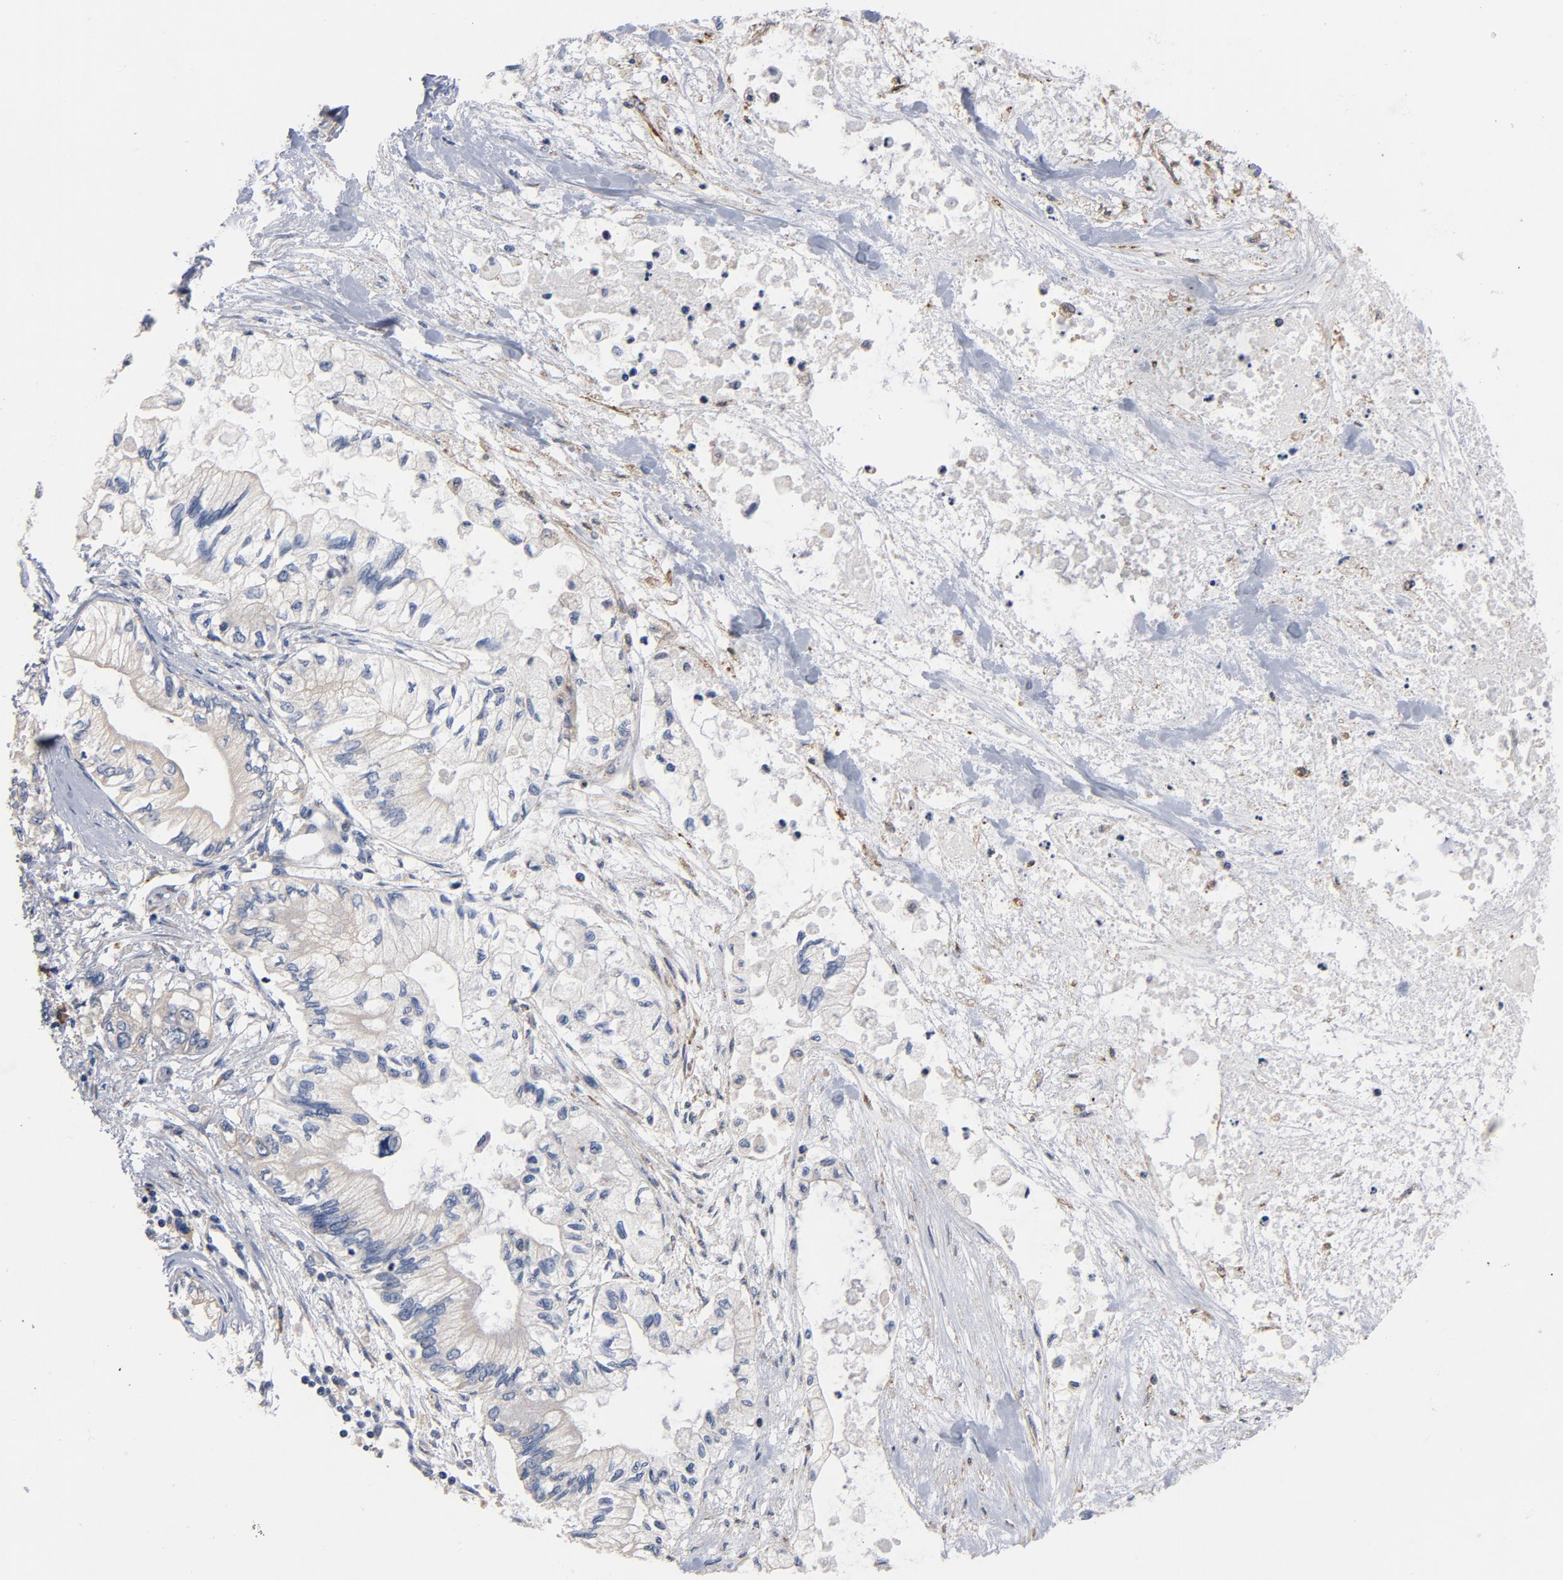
{"staining": {"intensity": "weak", "quantity": ">75%", "location": "cytoplasmic/membranous"}, "tissue": "pancreatic cancer", "cell_type": "Tumor cells", "image_type": "cancer", "snomed": [{"axis": "morphology", "description": "Adenocarcinoma, NOS"}, {"axis": "topography", "description": "Pancreas"}], "caption": "Pancreatic cancer was stained to show a protein in brown. There is low levels of weak cytoplasmic/membranous positivity in about >75% of tumor cells.", "gene": "TLR4", "patient": {"sex": "male", "age": 79}}